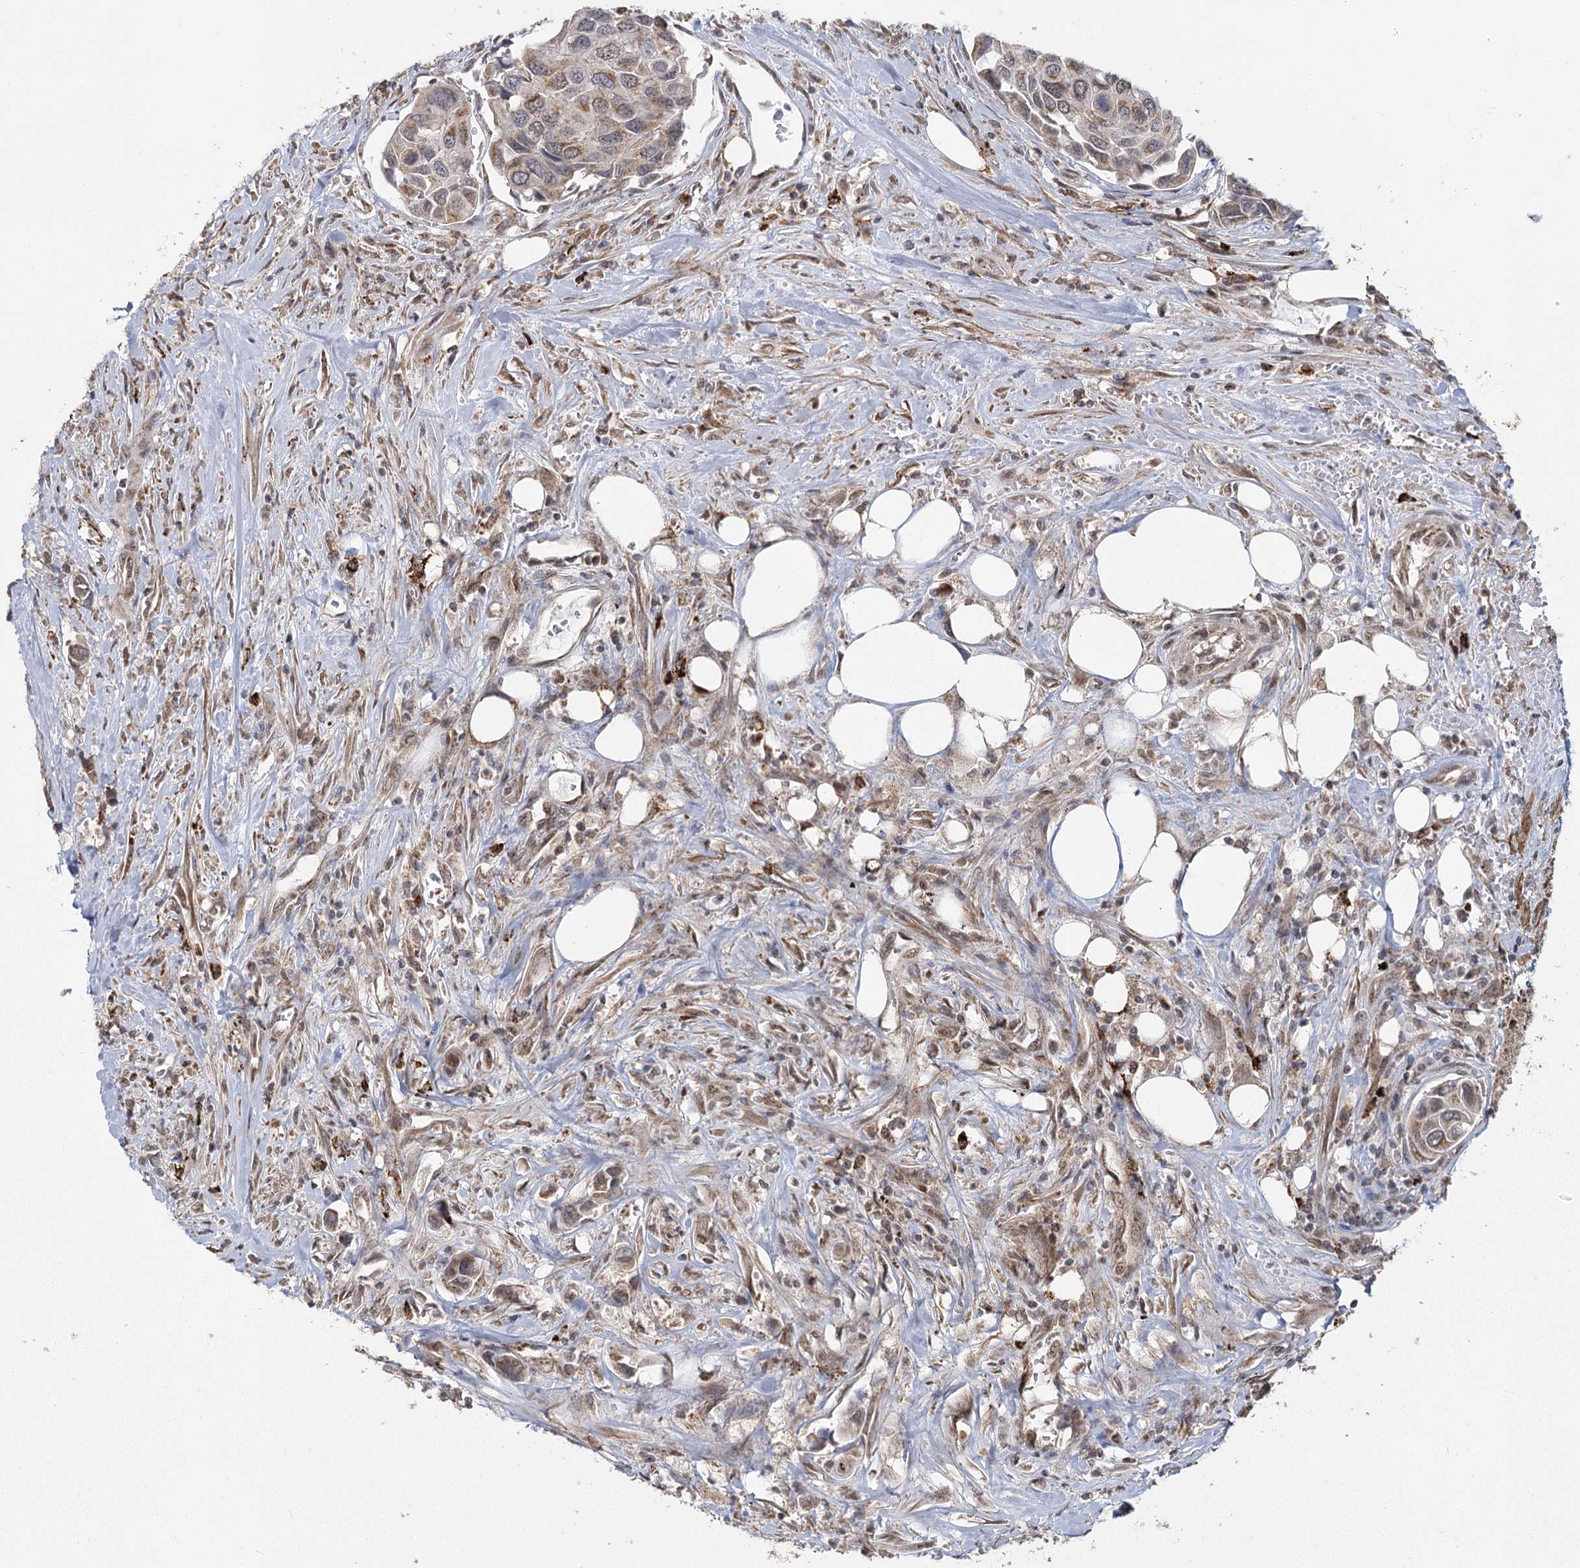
{"staining": {"intensity": "moderate", "quantity": "25%-75%", "location": "cytoplasmic/membranous"}, "tissue": "urothelial cancer", "cell_type": "Tumor cells", "image_type": "cancer", "snomed": [{"axis": "morphology", "description": "Urothelial carcinoma, High grade"}, {"axis": "topography", "description": "Urinary bladder"}], "caption": "Immunohistochemistry of human urothelial cancer reveals medium levels of moderate cytoplasmic/membranous positivity in approximately 25%-75% of tumor cells.", "gene": "ZCCHC24", "patient": {"sex": "male", "age": 74}}